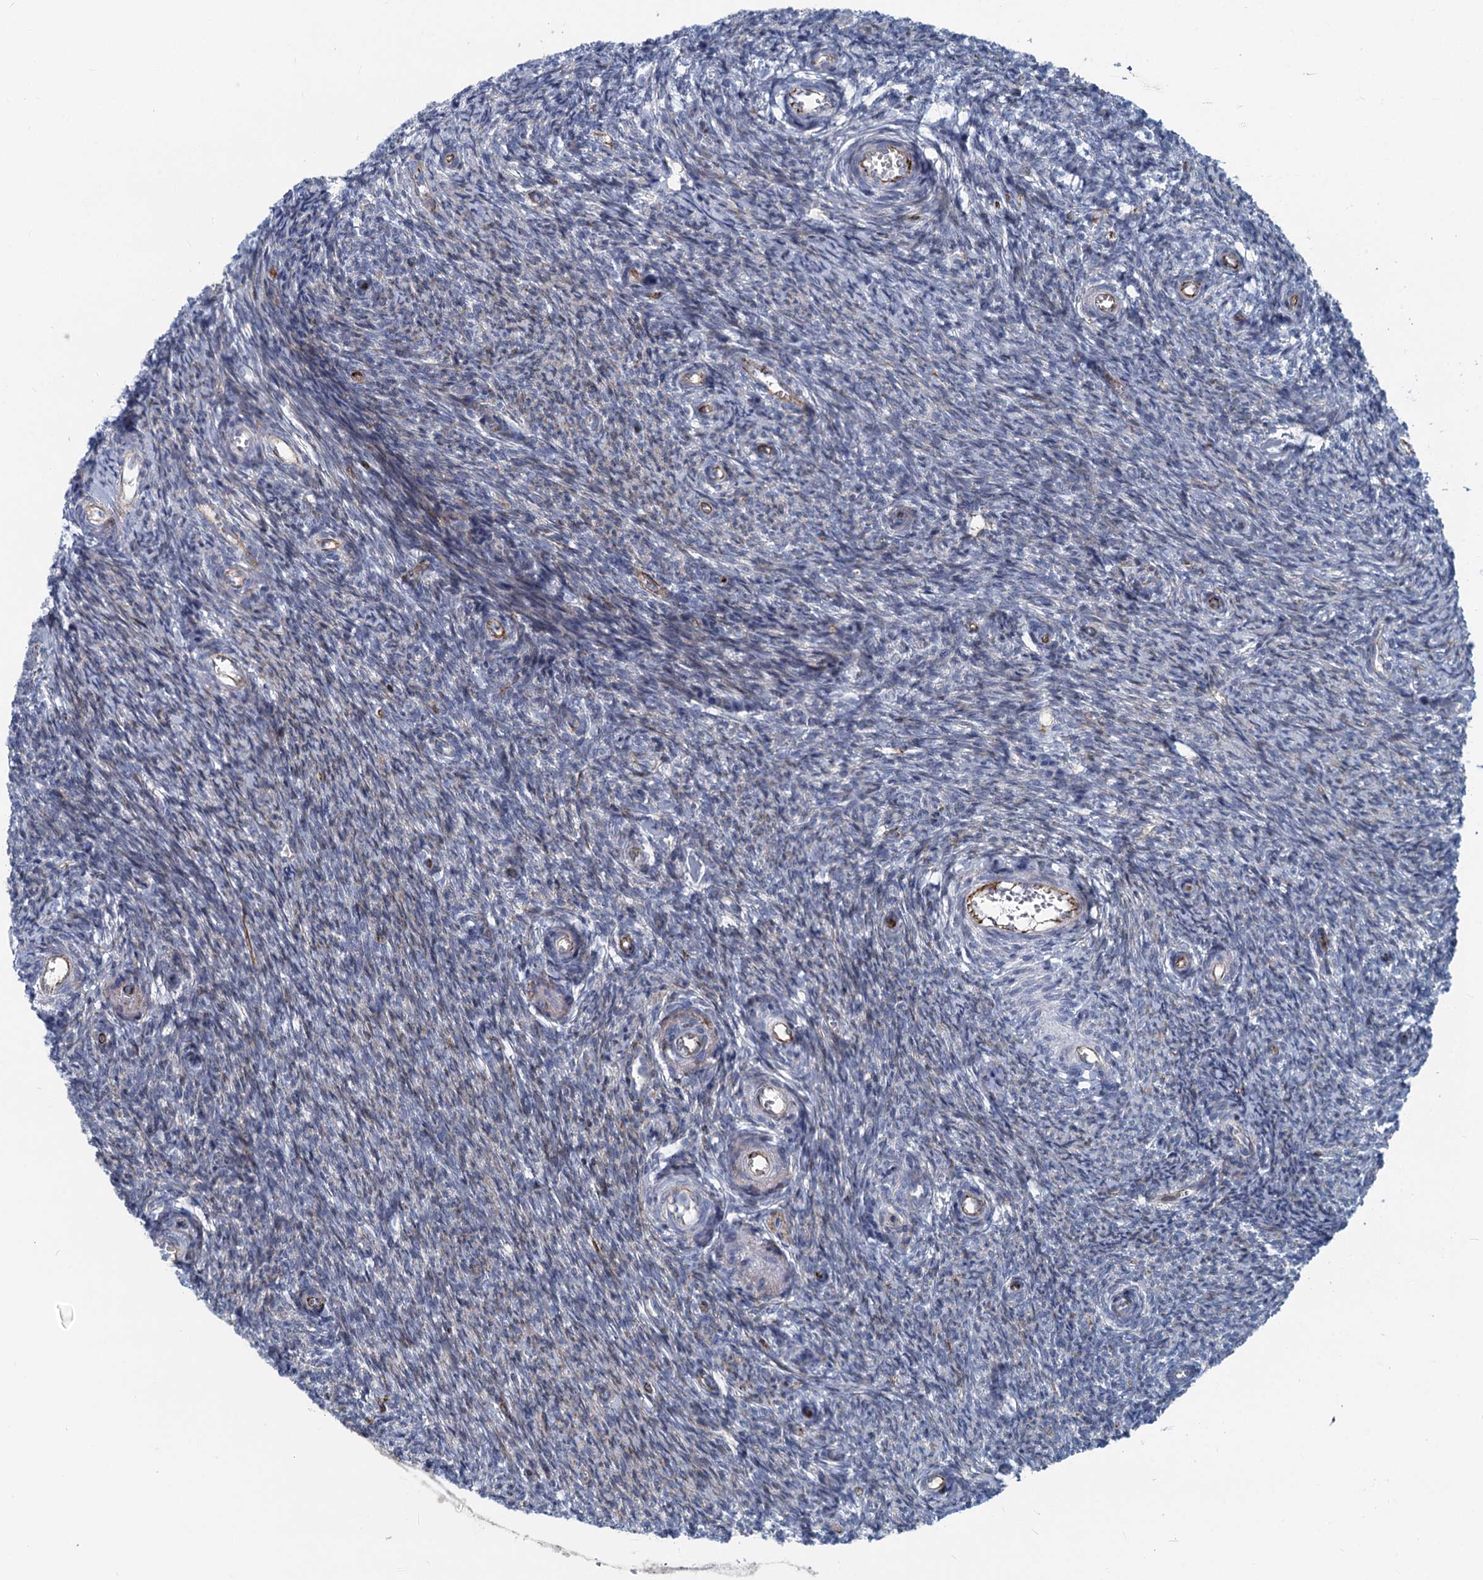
{"staining": {"intensity": "weak", "quantity": "<25%", "location": "cytoplasmic/membranous"}, "tissue": "ovary", "cell_type": "Ovarian stroma cells", "image_type": "normal", "snomed": [{"axis": "morphology", "description": "Normal tissue, NOS"}, {"axis": "topography", "description": "Ovary"}], "caption": "This is a photomicrograph of immunohistochemistry staining of benign ovary, which shows no expression in ovarian stroma cells.", "gene": "ASXL3", "patient": {"sex": "female", "age": 44}}